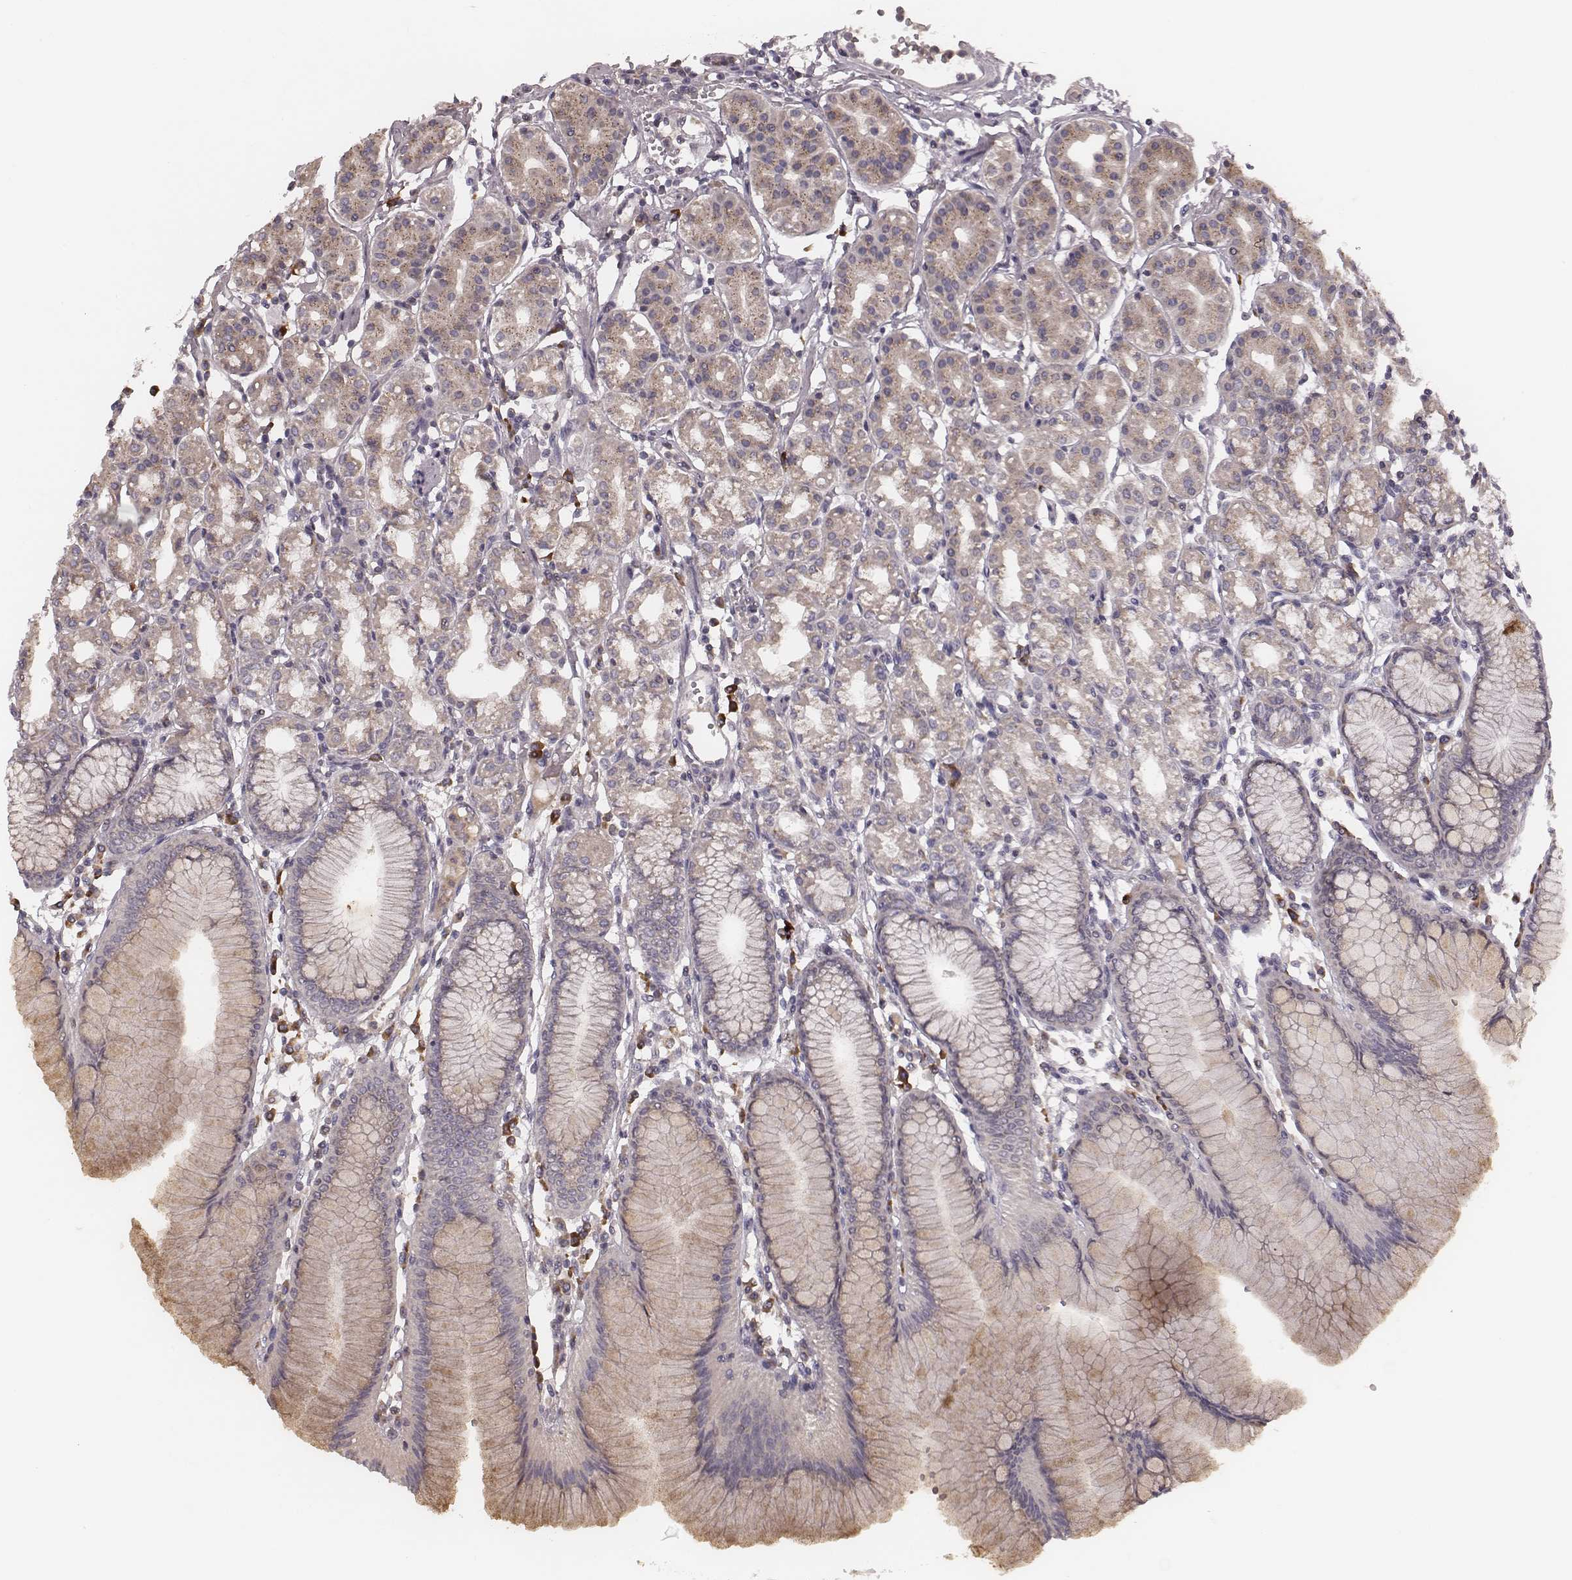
{"staining": {"intensity": "moderate", "quantity": "<25%", "location": "cytoplasmic/membranous"}, "tissue": "stomach", "cell_type": "Glandular cells", "image_type": "normal", "snomed": [{"axis": "morphology", "description": "Normal tissue, NOS"}, {"axis": "topography", "description": "Skeletal muscle"}, {"axis": "topography", "description": "Stomach"}], "caption": "Immunohistochemistry (IHC) photomicrograph of normal human stomach stained for a protein (brown), which shows low levels of moderate cytoplasmic/membranous positivity in approximately <25% of glandular cells.", "gene": "P2RX5", "patient": {"sex": "female", "age": 57}}